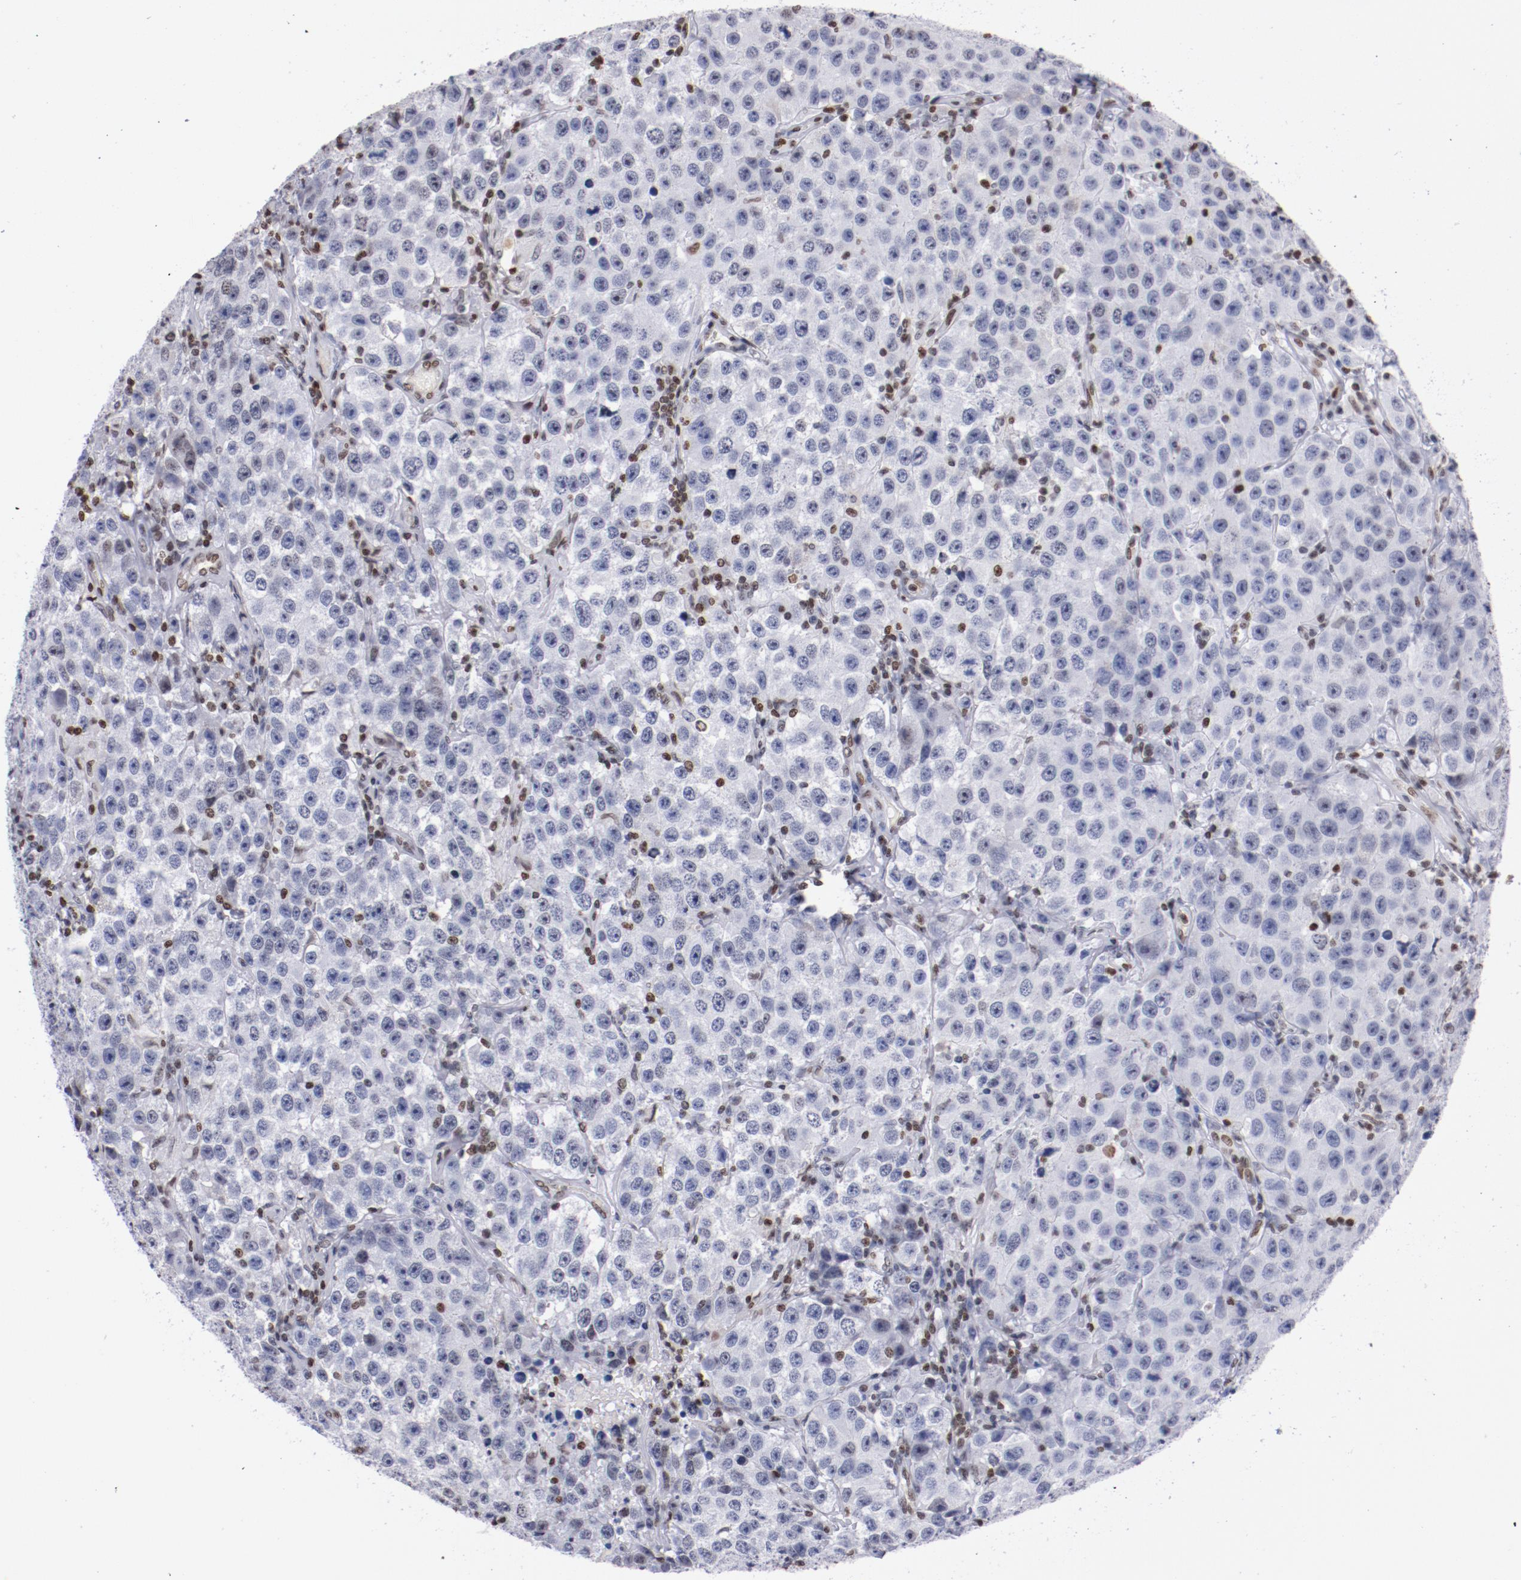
{"staining": {"intensity": "negative", "quantity": "none", "location": "none"}, "tissue": "testis cancer", "cell_type": "Tumor cells", "image_type": "cancer", "snomed": [{"axis": "morphology", "description": "Seminoma, NOS"}, {"axis": "topography", "description": "Testis"}], "caption": "High magnification brightfield microscopy of testis seminoma stained with DAB (3,3'-diaminobenzidine) (brown) and counterstained with hematoxylin (blue): tumor cells show no significant staining.", "gene": "IFI16", "patient": {"sex": "male", "age": 52}}